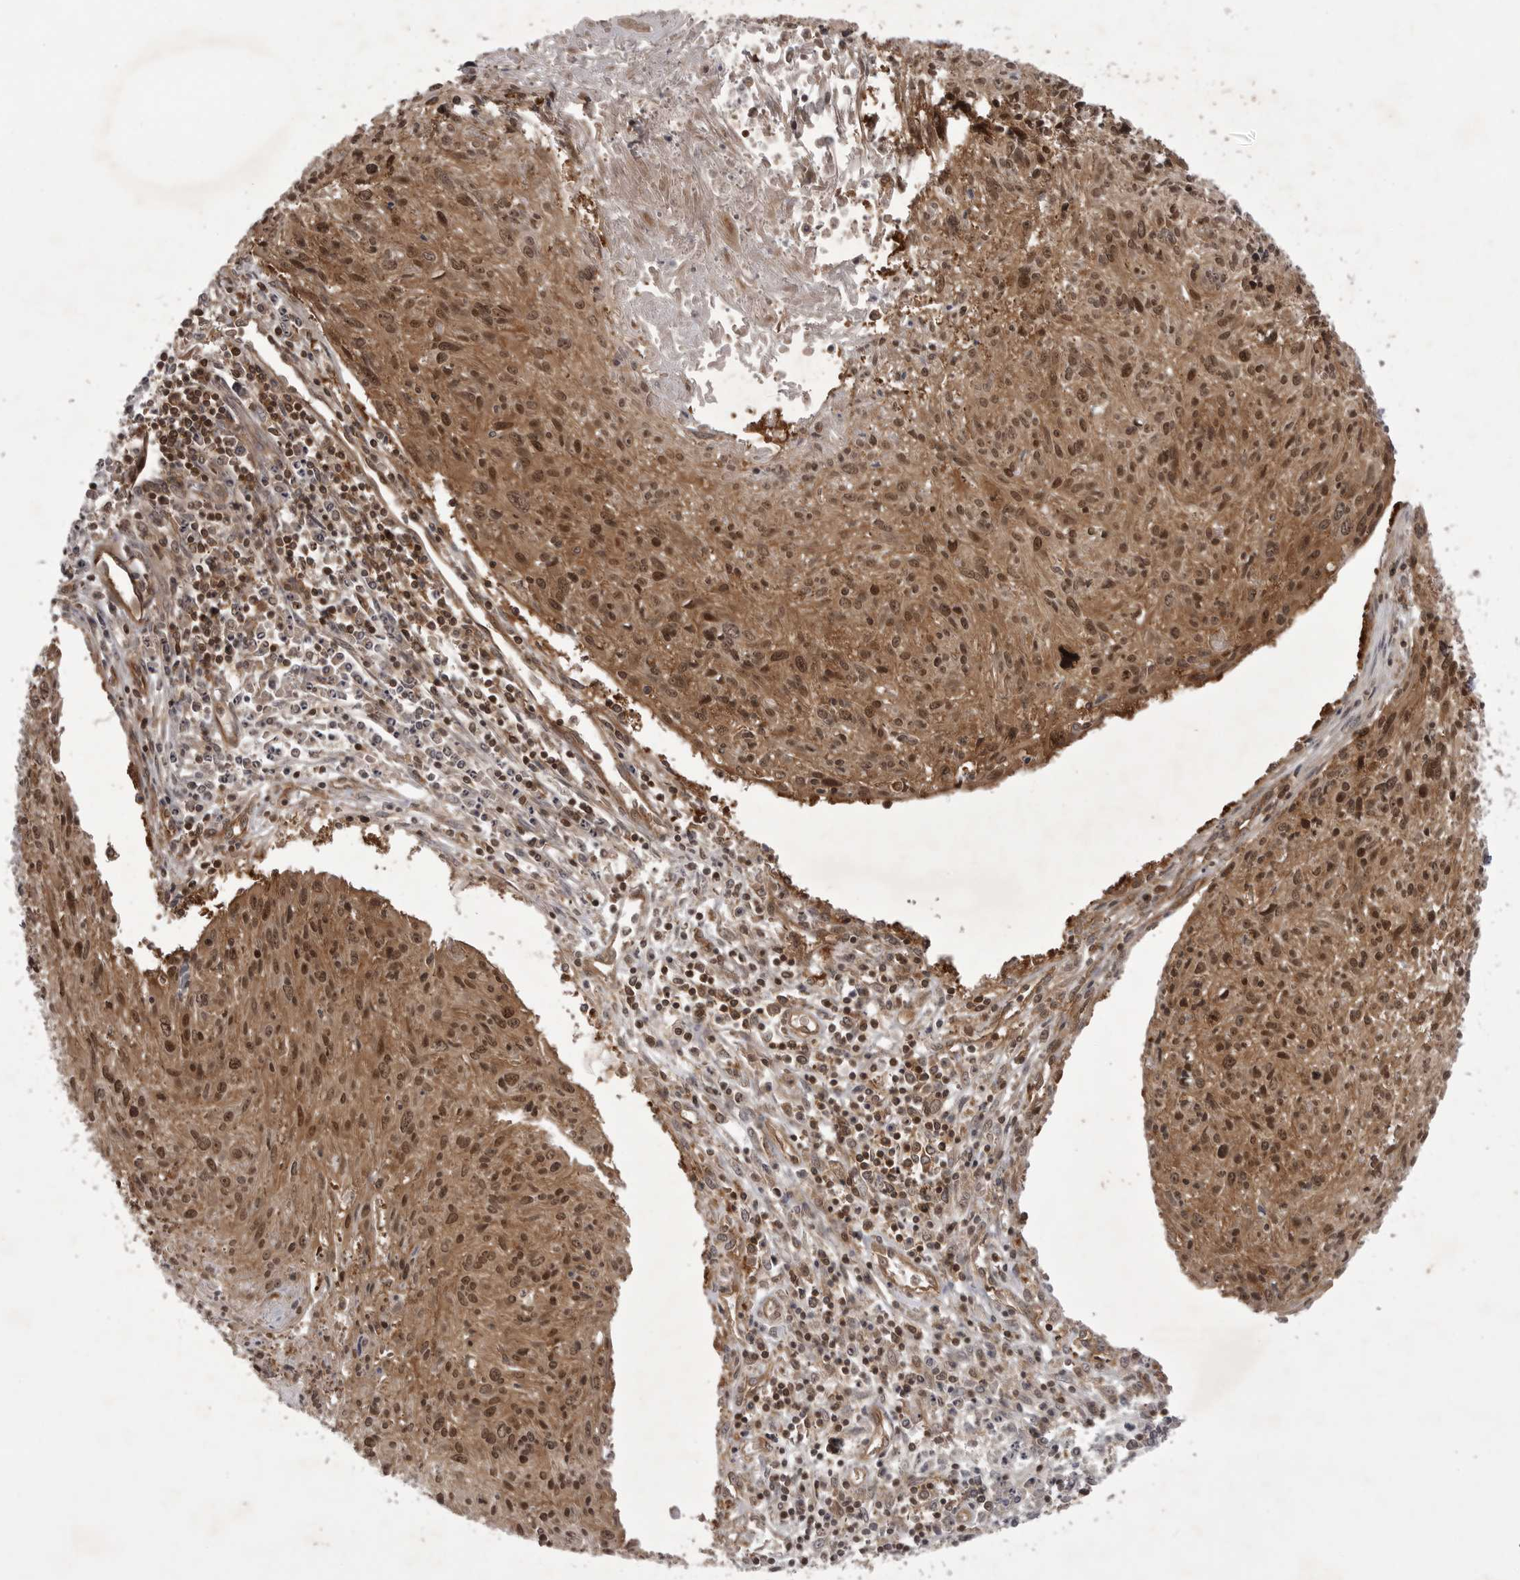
{"staining": {"intensity": "strong", "quantity": ">75%", "location": "cytoplasmic/membranous,nuclear"}, "tissue": "cervical cancer", "cell_type": "Tumor cells", "image_type": "cancer", "snomed": [{"axis": "morphology", "description": "Squamous cell carcinoma, NOS"}, {"axis": "topography", "description": "Cervix"}], "caption": "Immunohistochemistry (DAB) staining of human cervical squamous cell carcinoma shows strong cytoplasmic/membranous and nuclear protein expression in approximately >75% of tumor cells. (Brightfield microscopy of DAB IHC at high magnification).", "gene": "STK24", "patient": {"sex": "female", "age": 51}}